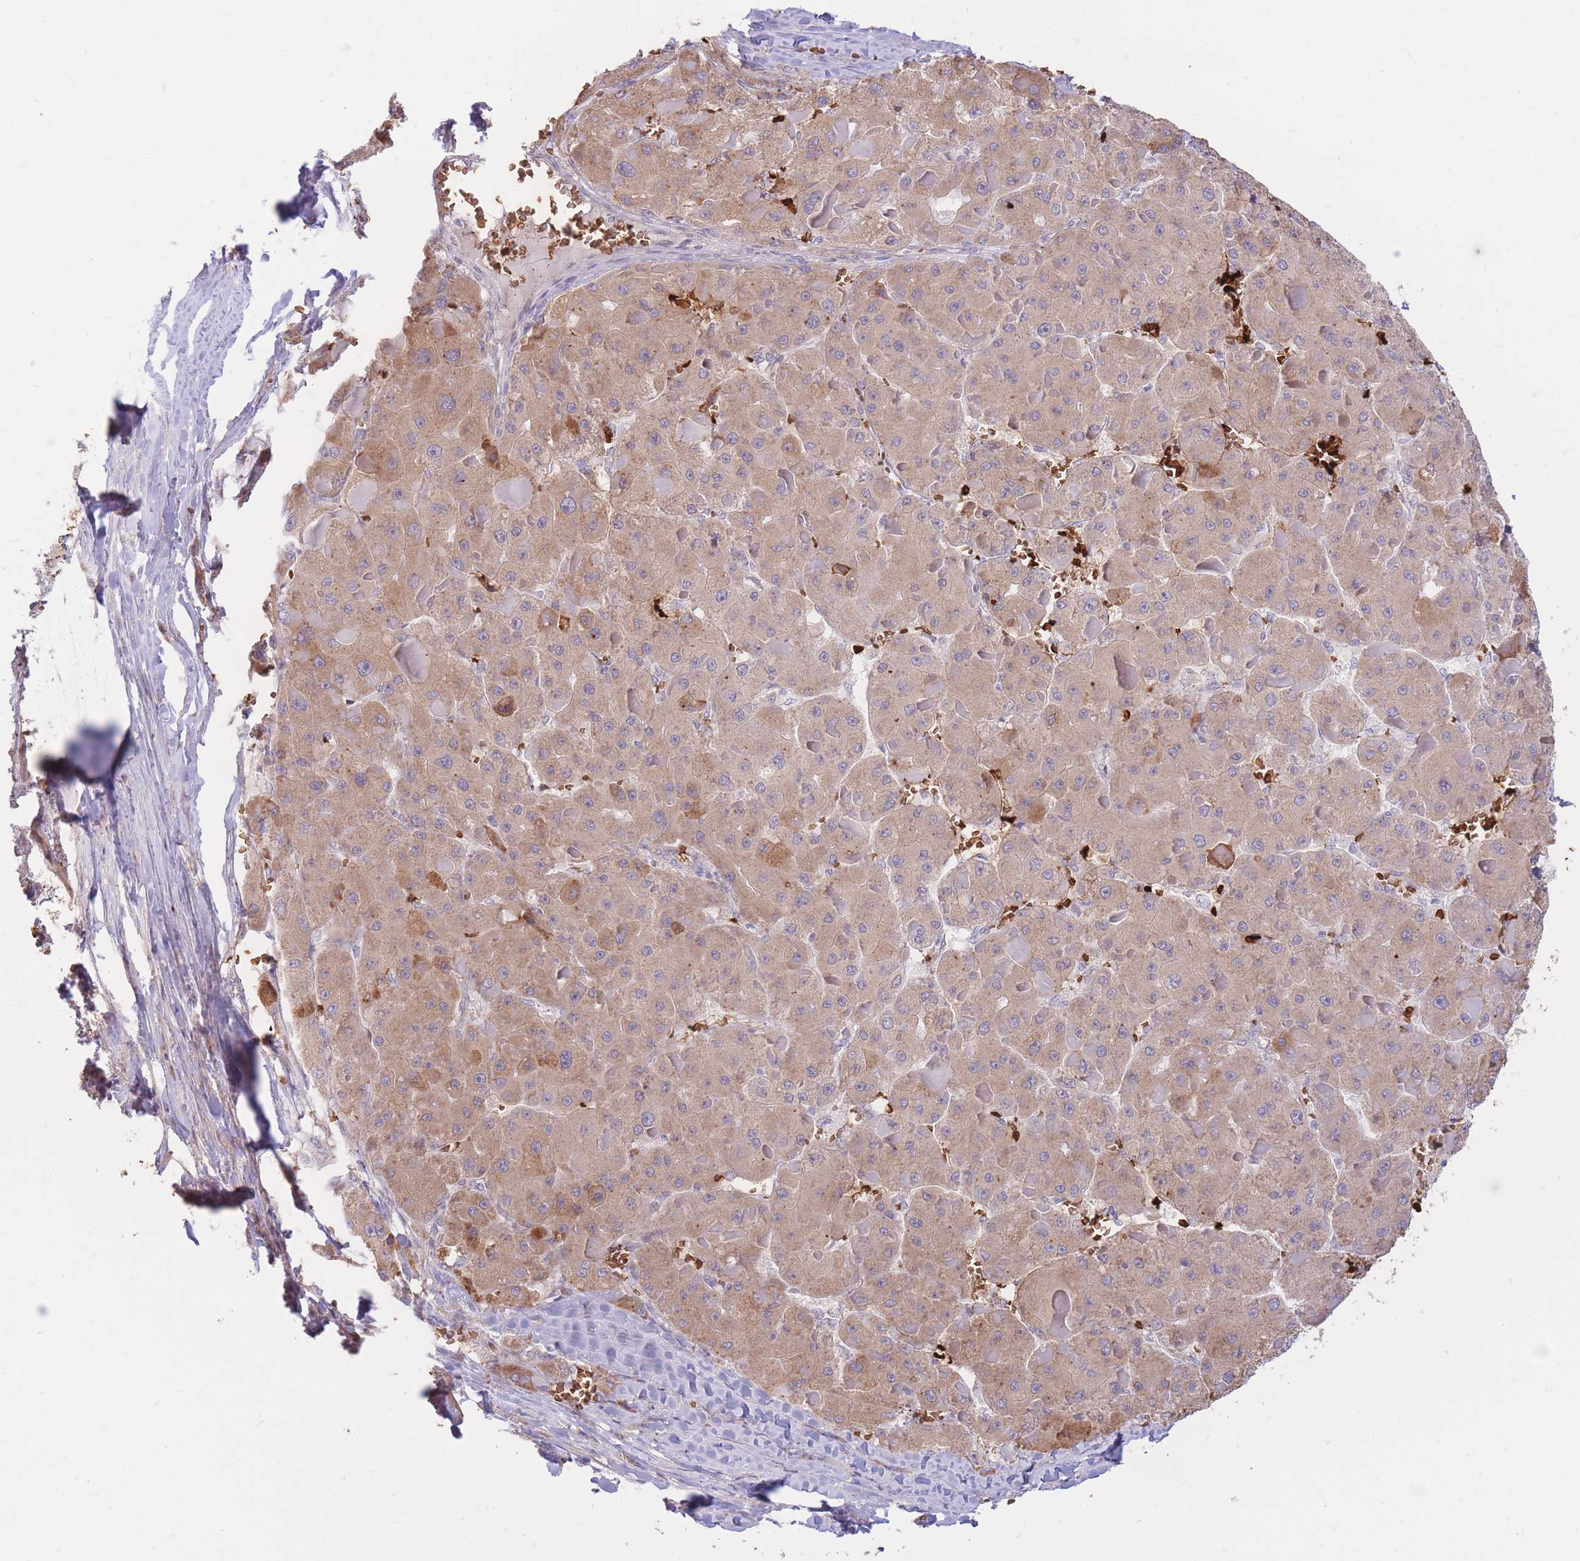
{"staining": {"intensity": "moderate", "quantity": ">75%", "location": "cytoplasmic/membranous"}, "tissue": "liver cancer", "cell_type": "Tumor cells", "image_type": "cancer", "snomed": [{"axis": "morphology", "description": "Carcinoma, Hepatocellular, NOS"}, {"axis": "topography", "description": "Liver"}], "caption": "Human liver cancer stained for a protein (brown) reveals moderate cytoplasmic/membranous positive positivity in approximately >75% of tumor cells.", "gene": "ATP10D", "patient": {"sex": "female", "age": 73}}